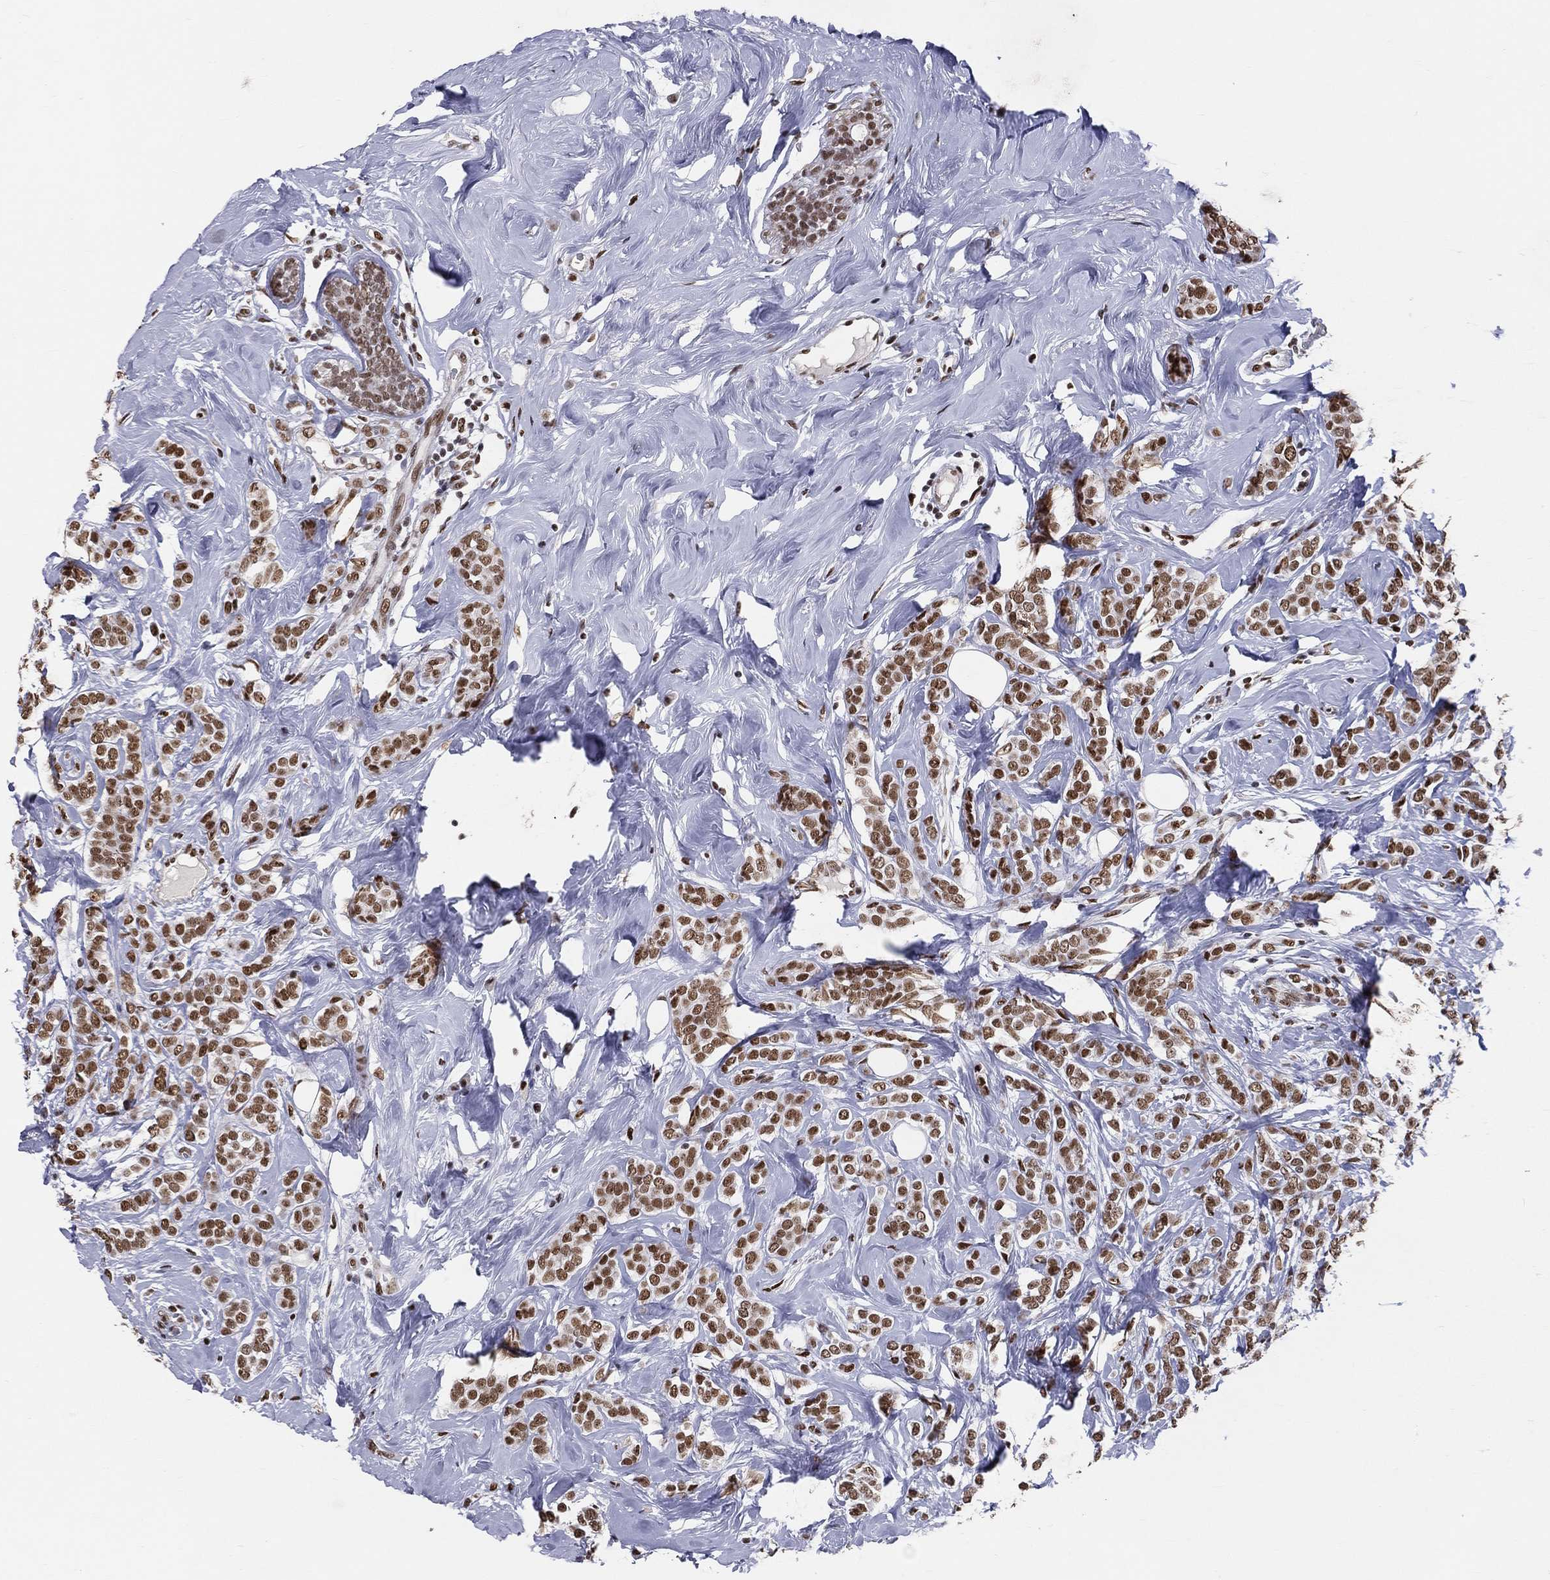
{"staining": {"intensity": "strong", "quantity": ">75%", "location": "nuclear"}, "tissue": "breast cancer", "cell_type": "Tumor cells", "image_type": "cancer", "snomed": [{"axis": "morphology", "description": "Lobular carcinoma"}, {"axis": "topography", "description": "Breast"}], "caption": "Breast cancer stained for a protein (brown) shows strong nuclear positive expression in about >75% of tumor cells.", "gene": "CDK7", "patient": {"sex": "female", "age": 49}}